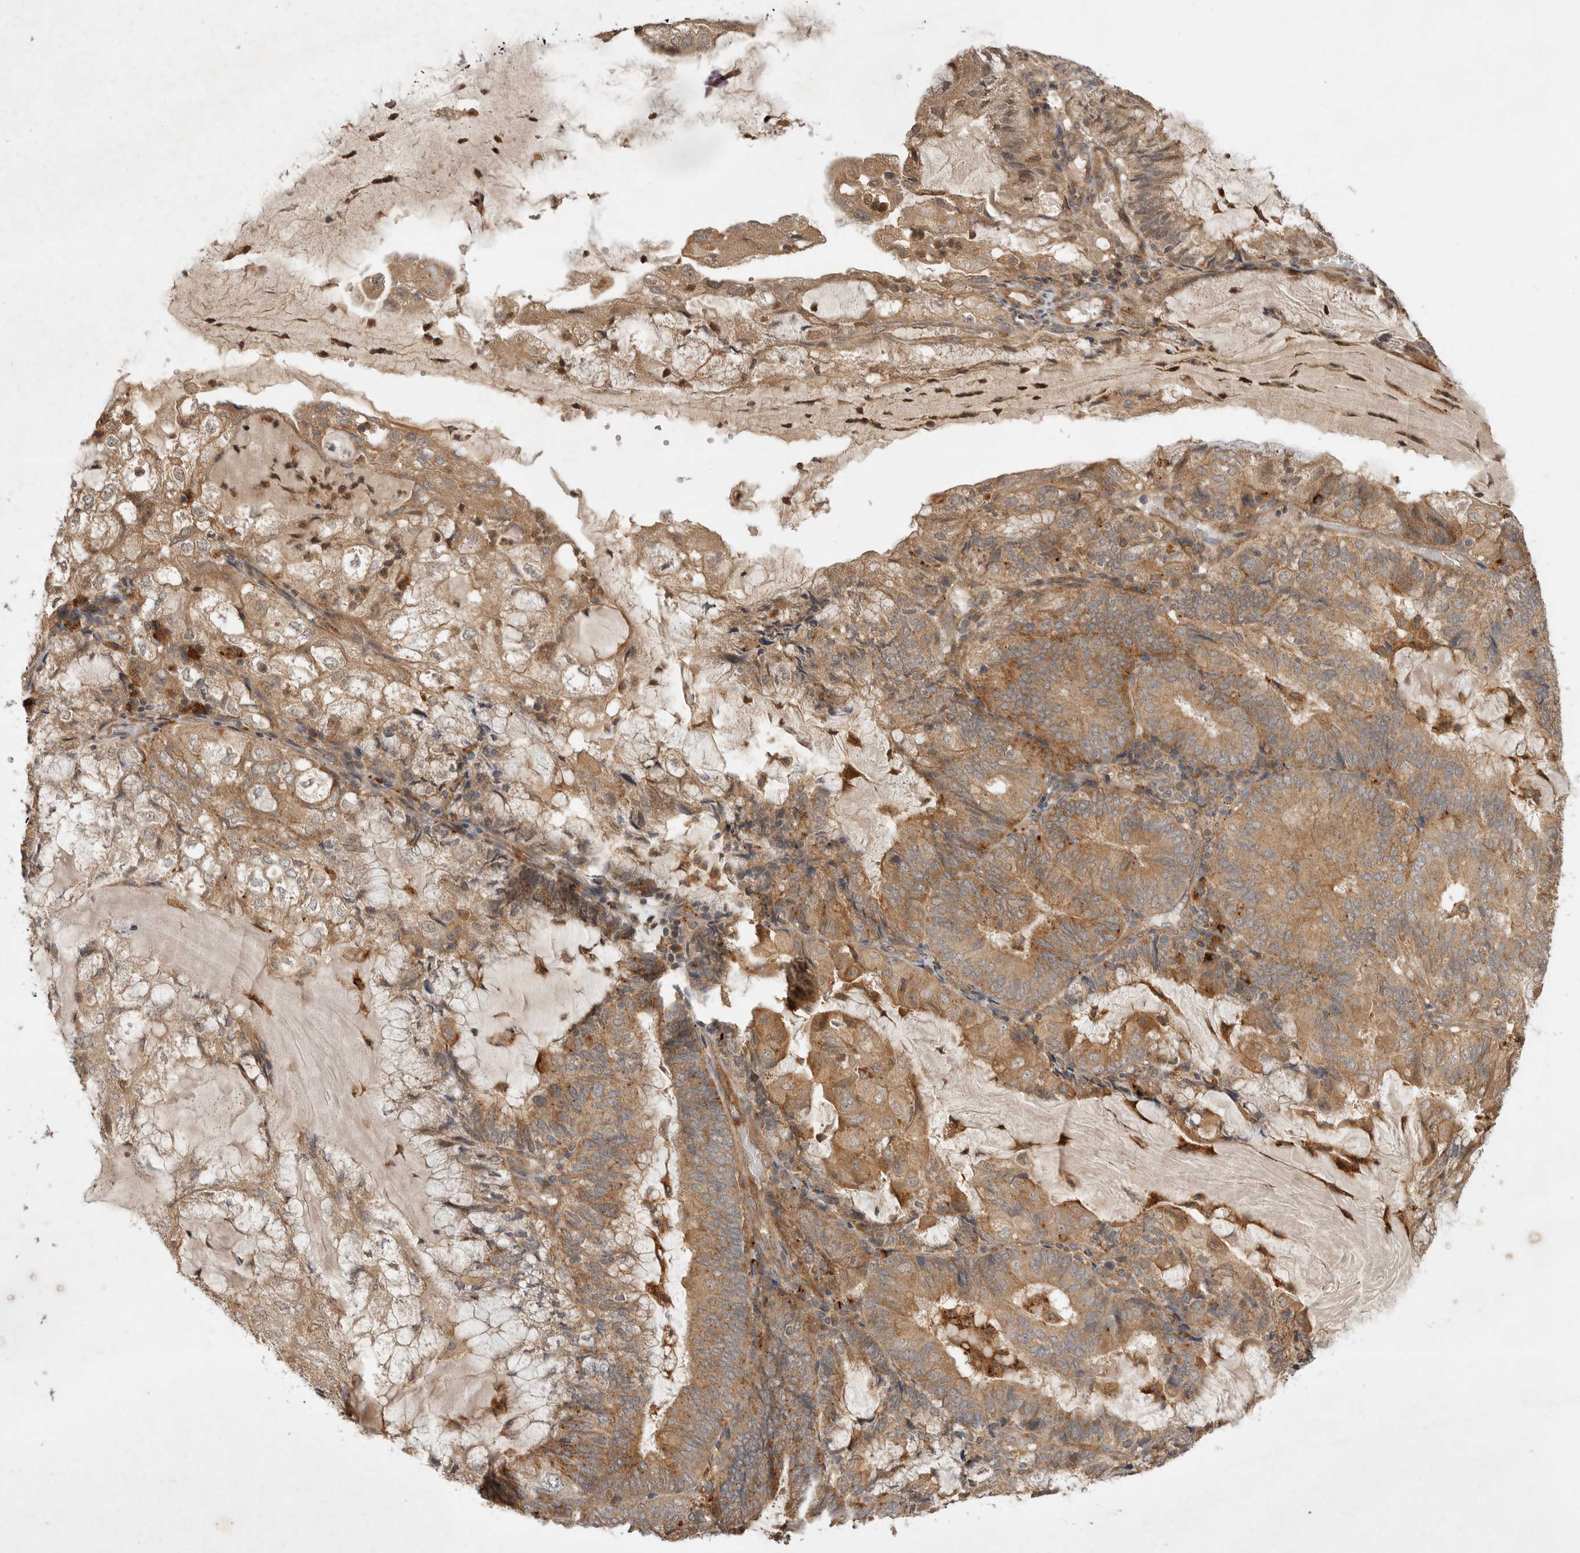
{"staining": {"intensity": "moderate", "quantity": ">75%", "location": "cytoplasmic/membranous"}, "tissue": "endometrial cancer", "cell_type": "Tumor cells", "image_type": "cancer", "snomed": [{"axis": "morphology", "description": "Adenocarcinoma, NOS"}, {"axis": "topography", "description": "Endometrium"}], "caption": "A high-resolution micrograph shows immunohistochemistry staining of endometrial cancer, which exhibits moderate cytoplasmic/membranous positivity in approximately >75% of tumor cells. The protein of interest is shown in brown color, while the nuclei are stained blue.", "gene": "ZNF232", "patient": {"sex": "female", "age": 81}}